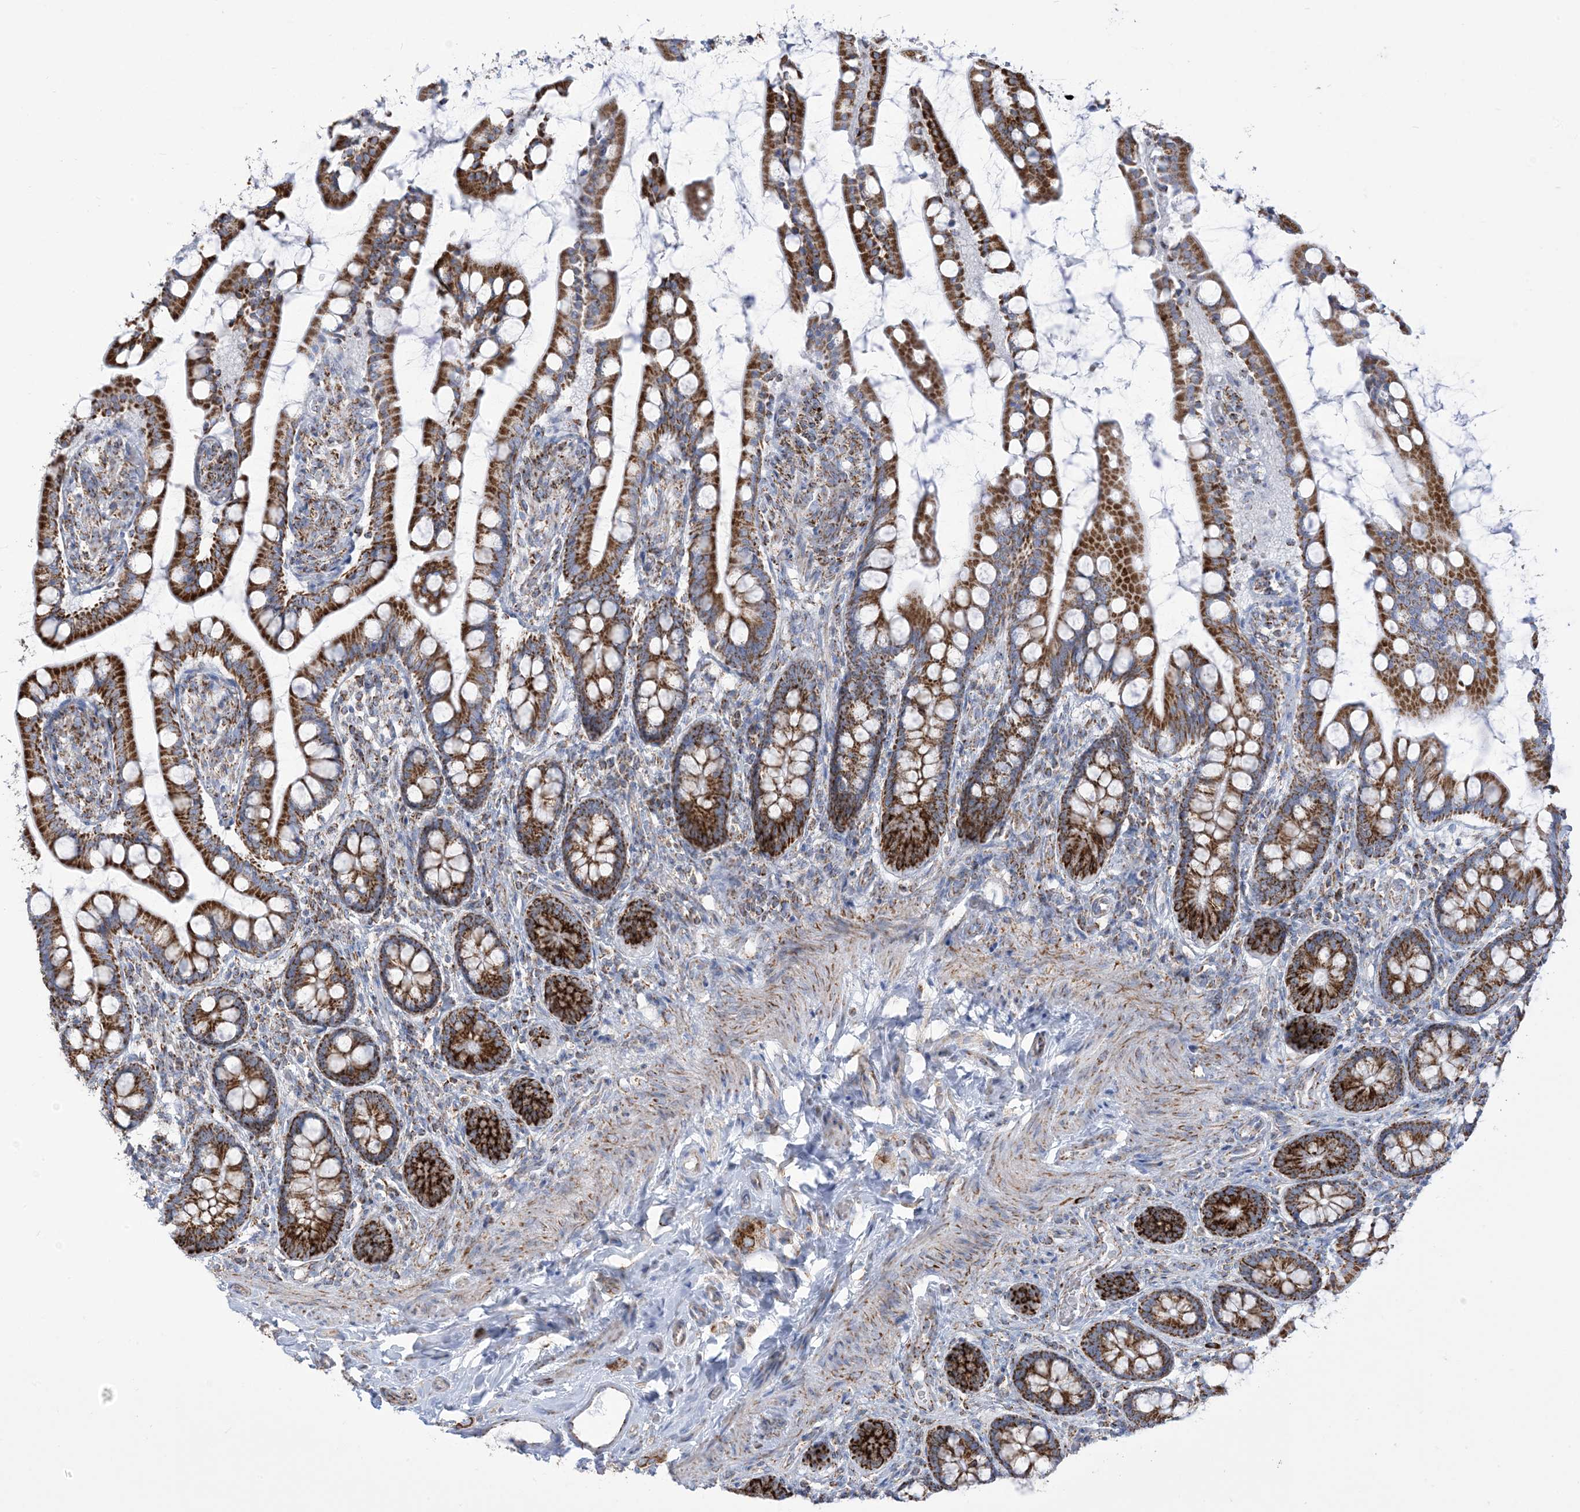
{"staining": {"intensity": "strong", "quantity": ">75%", "location": "cytoplasmic/membranous"}, "tissue": "small intestine", "cell_type": "Glandular cells", "image_type": "normal", "snomed": [{"axis": "morphology", "description": "Normal tissue, NOS"}, {"axis": "topography", "description": "Small intestine"}], "caption": "Immunohistochemical staining of normal small intestine demonstrates >75% levels of strong cytoplasmic/membranous protein expression in about >75% of glandular cells. The protein of interest is stained brown, and the nuclei are stained in blue (DAB IHC with brightfield microscopy, high magnification).", "gene": "SAMM50", "patient": {"sex": "male", "age": 52}}